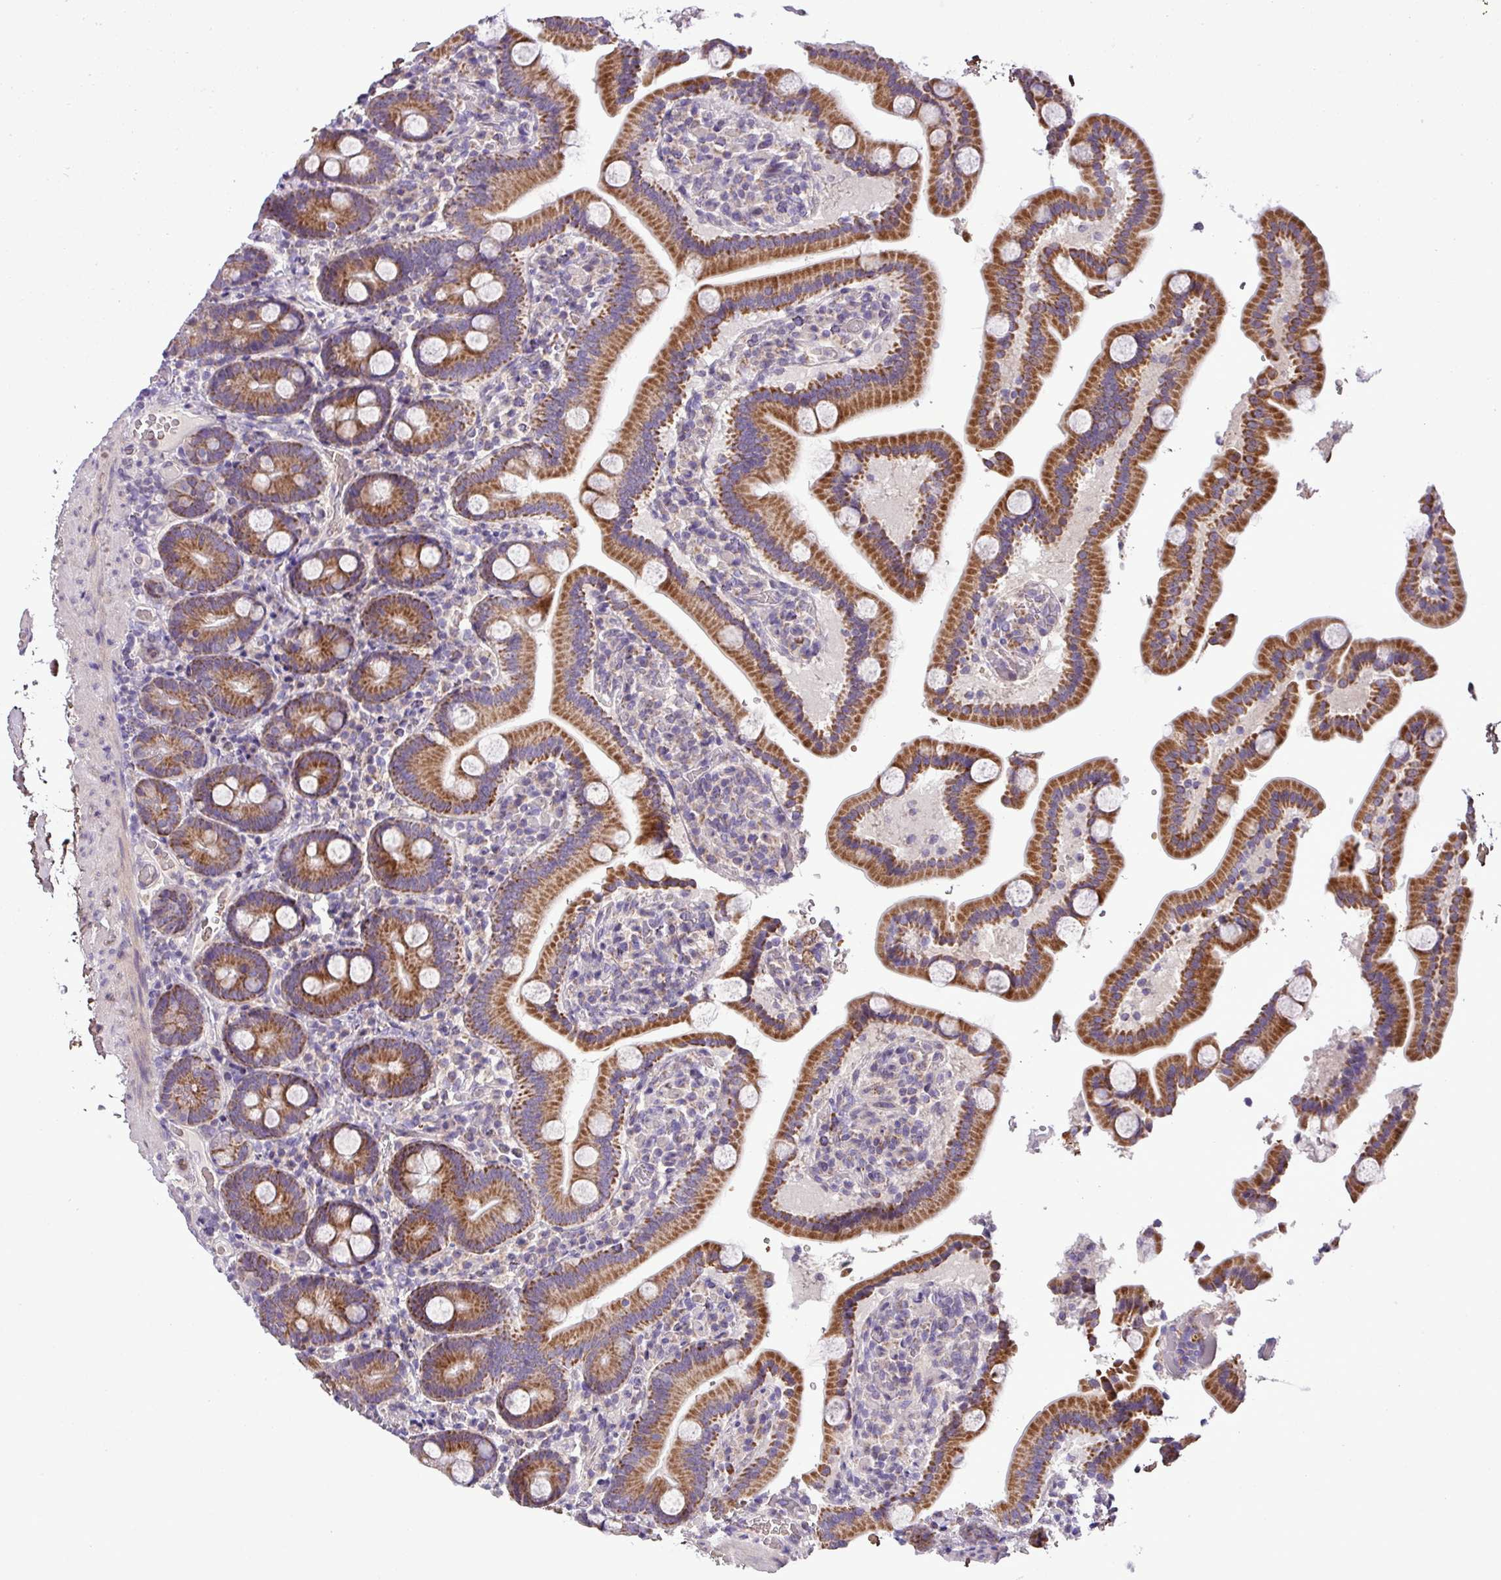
{"staining": {"intensity": "strong", "quantity": ">75%", "location": "cytoplasmic/membranous"}, "tissue": "duodenum", "cell_type": "Glandular cells", "image_type": "normal", "snomed": [{"axis": "morphology", "description": "Normal tissue, NOS"}, {"axis": "topography", "description": "Duodenum"}], "caption": "IHC histopathology image of normal human duodenum stained for a protein (brown), which demonstrates high levels of strong cytoplasmic/membranous expression in approximately >75% of glandular cells.", "gene": "FAM183A", "patient": {"sex": "male", "age": 55}}